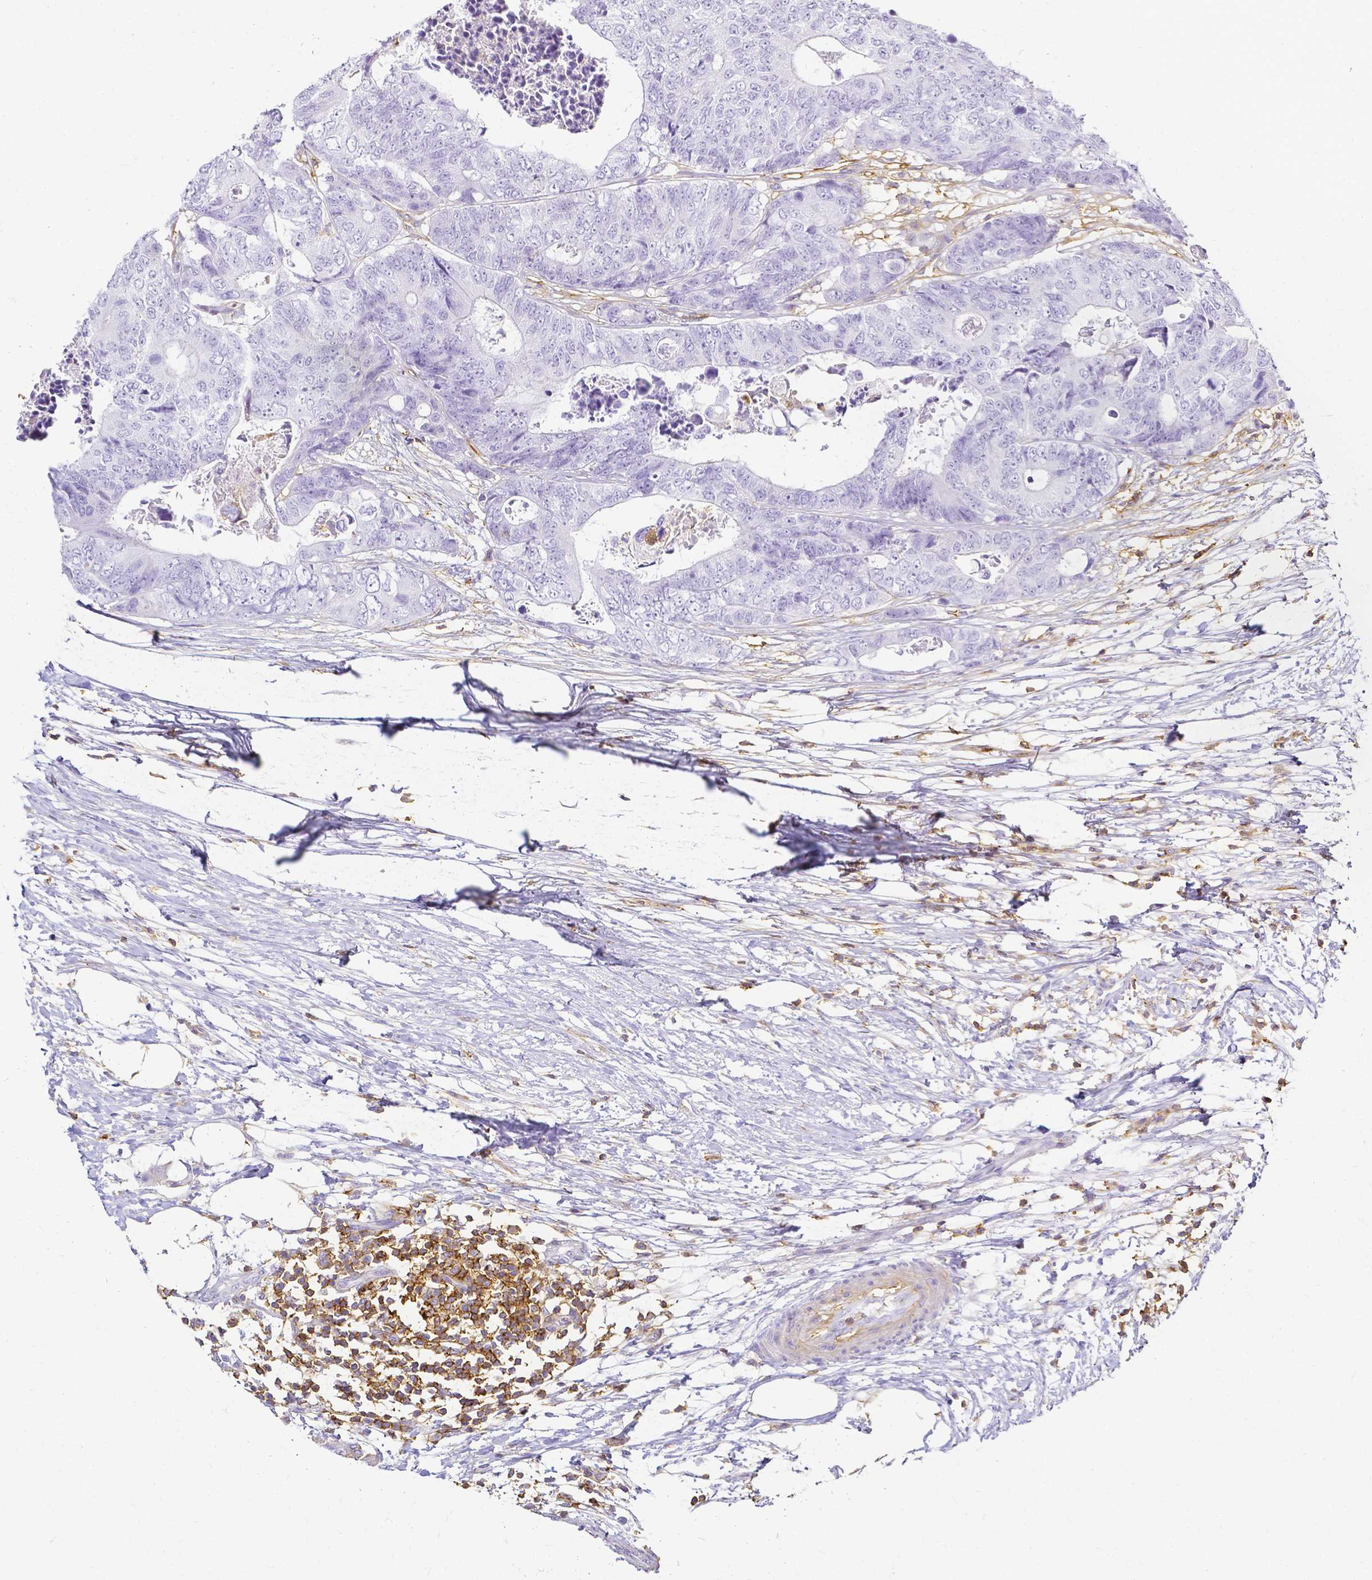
{"staining": {"intensity": "negative", "quantity": "none", "location": "none"}, "tissue": "colorectal cancer", "cell_type": "Tumor cells", "image_type": "cancer", "snomed": [{"axis": "morphology", "description": "Adenocarcinoma, NOS"}, {"axis": "topography", "description": "Colon"}], "caption": "A photomicrograph of colorectal cancer (adenocarcinoma) stained for a protein demonstrates no brown staining in tumor cells. Brightfield microscopy of immunohistochemistry (IHC) stained with DAB (3,3'-diaminobenzidine) (brown) and hematoxylin (blue), captured at high magnification.", "gene": "HSPA12A", "patient": {"sex": "female", "age": 48}}